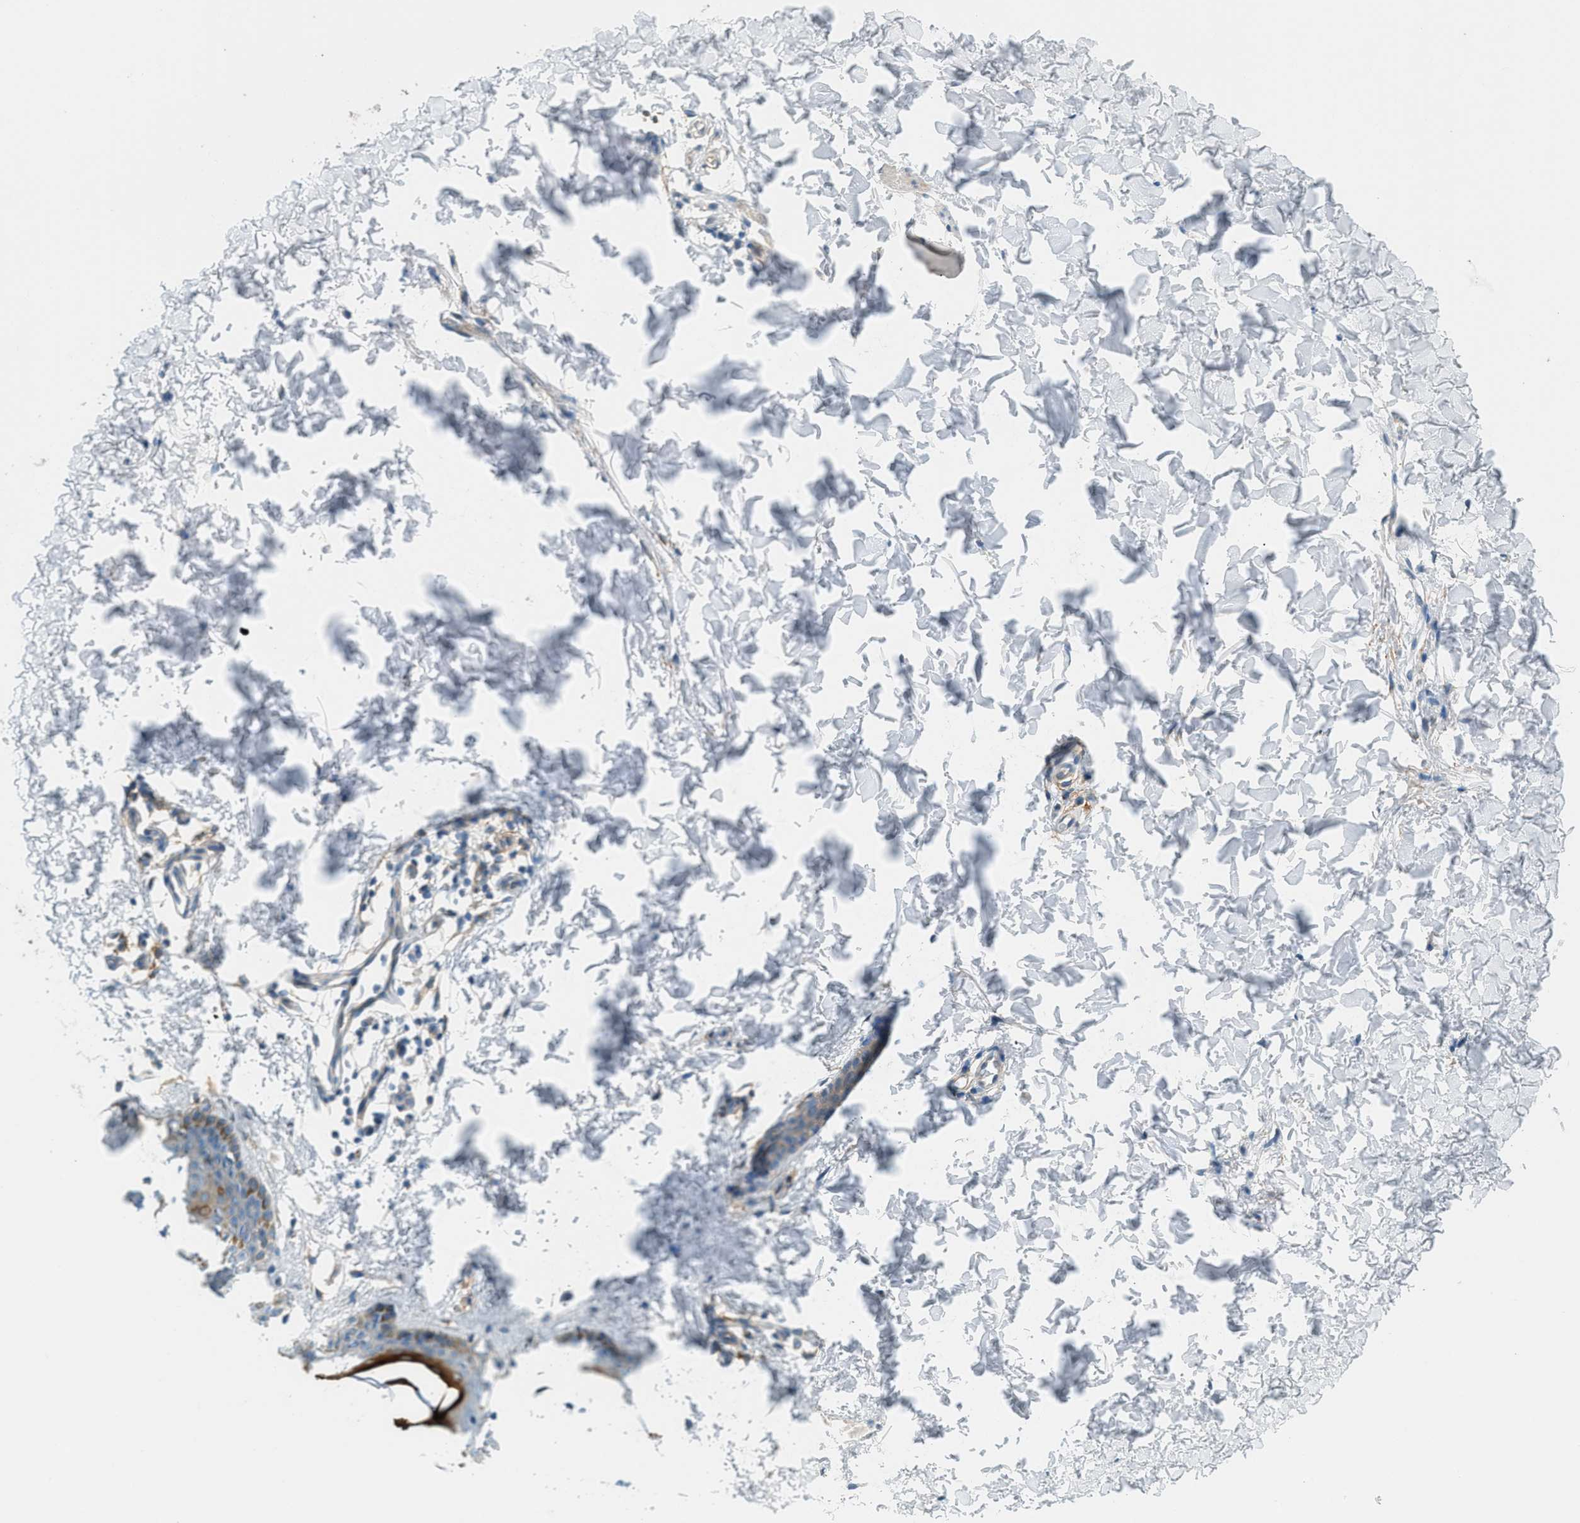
{"staining": {"intensity": "weak", "quantity": "25%-75%", "location": "cytoplasmic/membranous"}, "tissue": "skin", "cell_type": "Fibroblasts", "image_type": "normal", "snomed": [{"axis": "morphology", "description": "Normal tissue, NOS"}, {"axis": "topography", "description": "Skin"}], "caption": "The image demonstrates staining of benign skin, revealing weak cytoplasmic/membranous protein expression (brown color) within fibroblasts.", "gene": "ZNF367", "patient": {"sex": "female", "age": 41}}